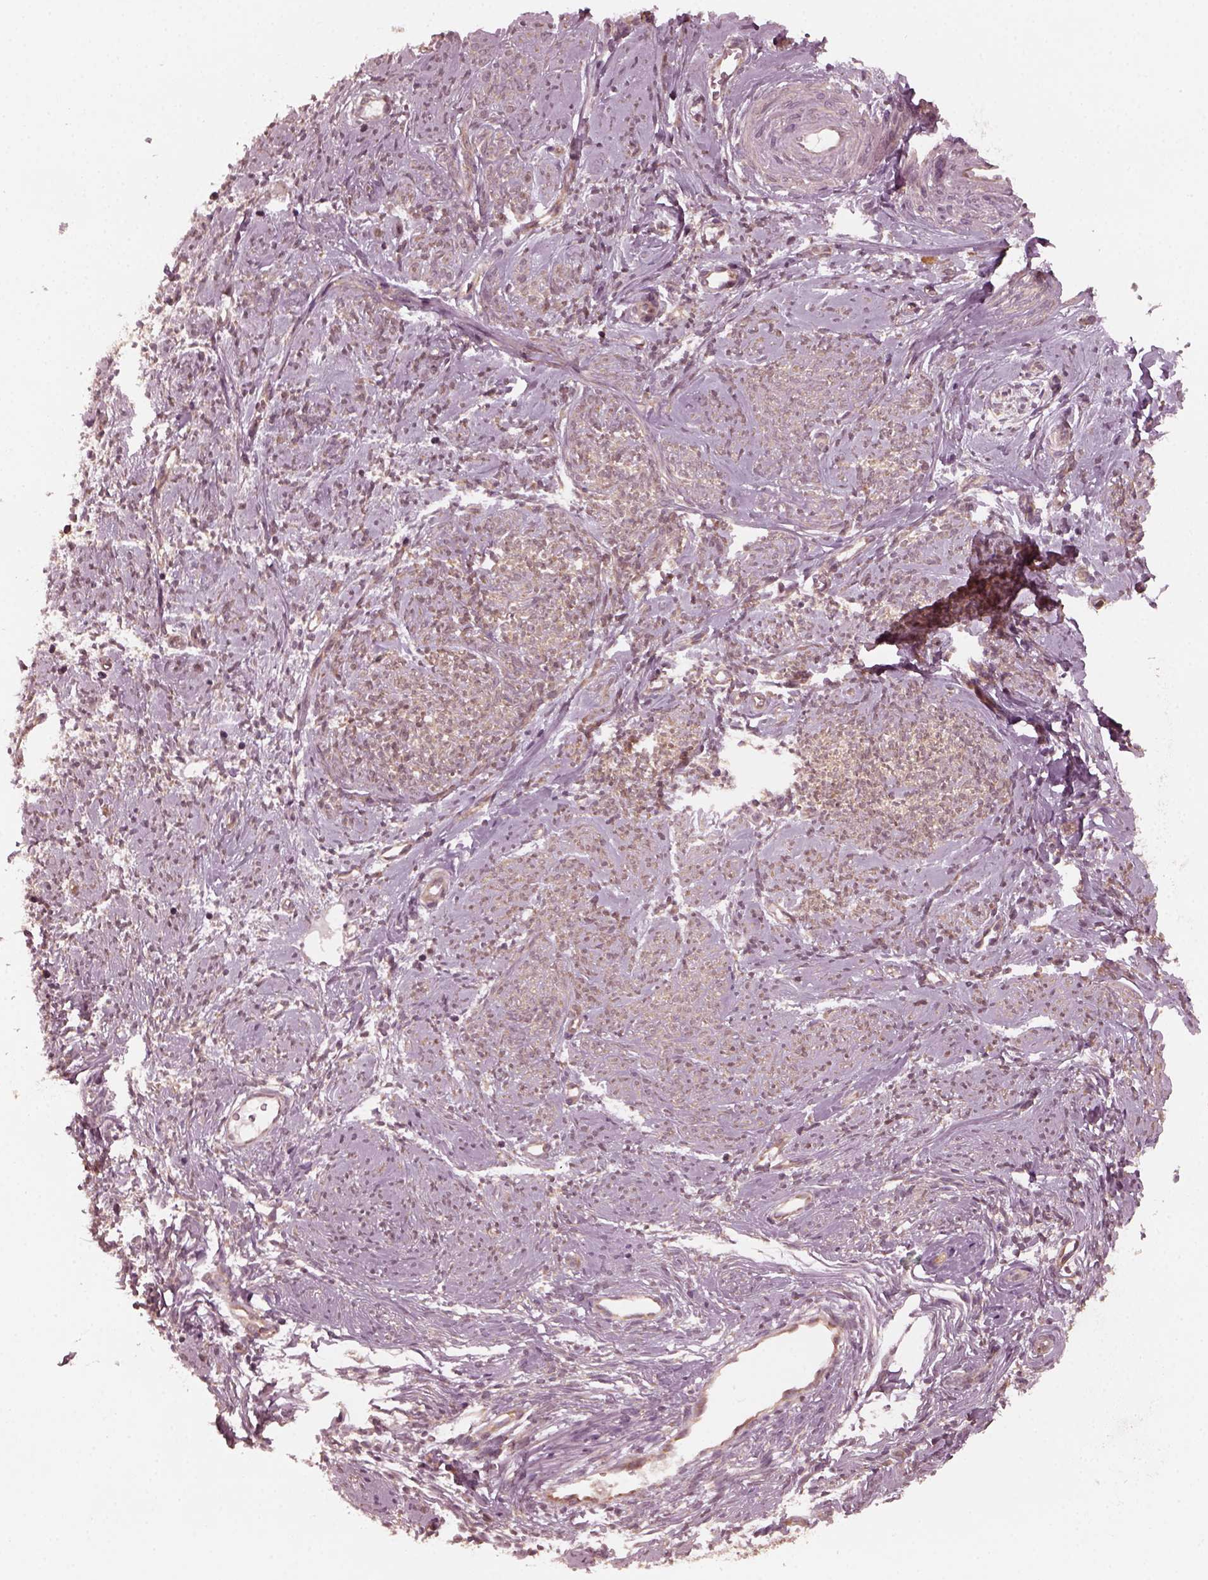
{"staining": {"intensity": "weak", "quantity": "25%-75%", "location": "cytoplasmic/membranous"}, "tissue": "smooth muscle", "cell_type": "Smooth muscle cells", "image_type": "normal", "snomed": [{"axis": "morphology", "description": "Normal tissue, NOS"}, {"axis": "topography", "description": "Smooth muscle"}], "caption": "The photomicrograph demonstrates a brown stain indicating the presence of a protein in the cytoplasmic/membranous of smooth muscle cells in smooth muscle. (IHC, brightfield microscopy, high magnification).", "gene": "FAF2", "patient": {"sex": "female", "age": 48}}